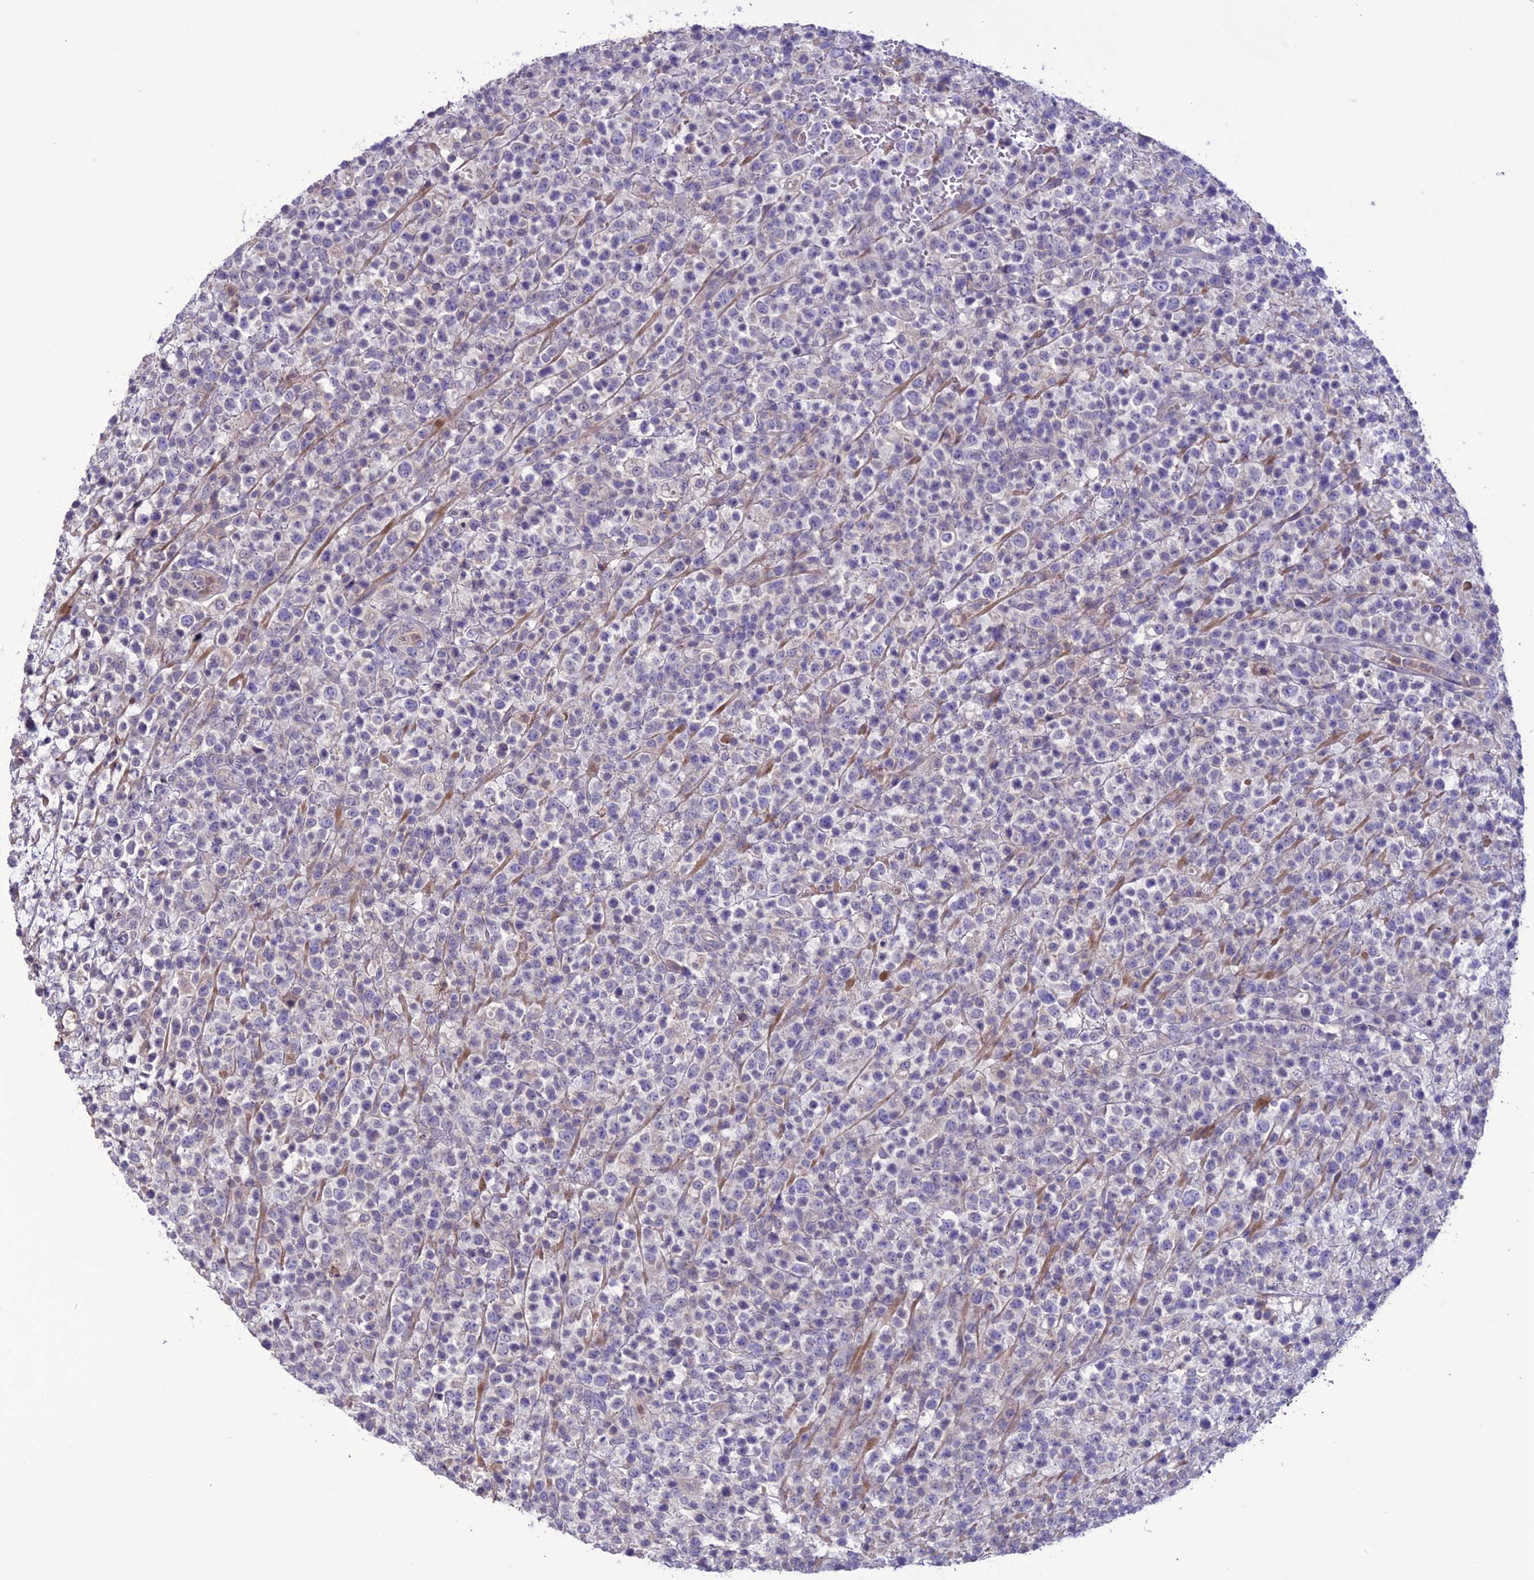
{"staining": {"intensity": "negative", "quantity": "none", "location": "none"}, "tissue": "lymphoma", "cell_type": "Tumor cells", "image_type": "cancer", "snomed": [{"axis": "morphology", "description": "Malignant lymphoma, non-Hodgkin's type, High grade"}, {"axis": "topography", "description": "Colon"}], "caption": "This is a micrograph of immunohistochemistry (IHC) staining of malignant lymphoma, non-Hodgkin's type (high-grade), which shows no expression in tumor cells.", "gene": "C2orf76", "patient": {"sex": "female", "age": 53}}